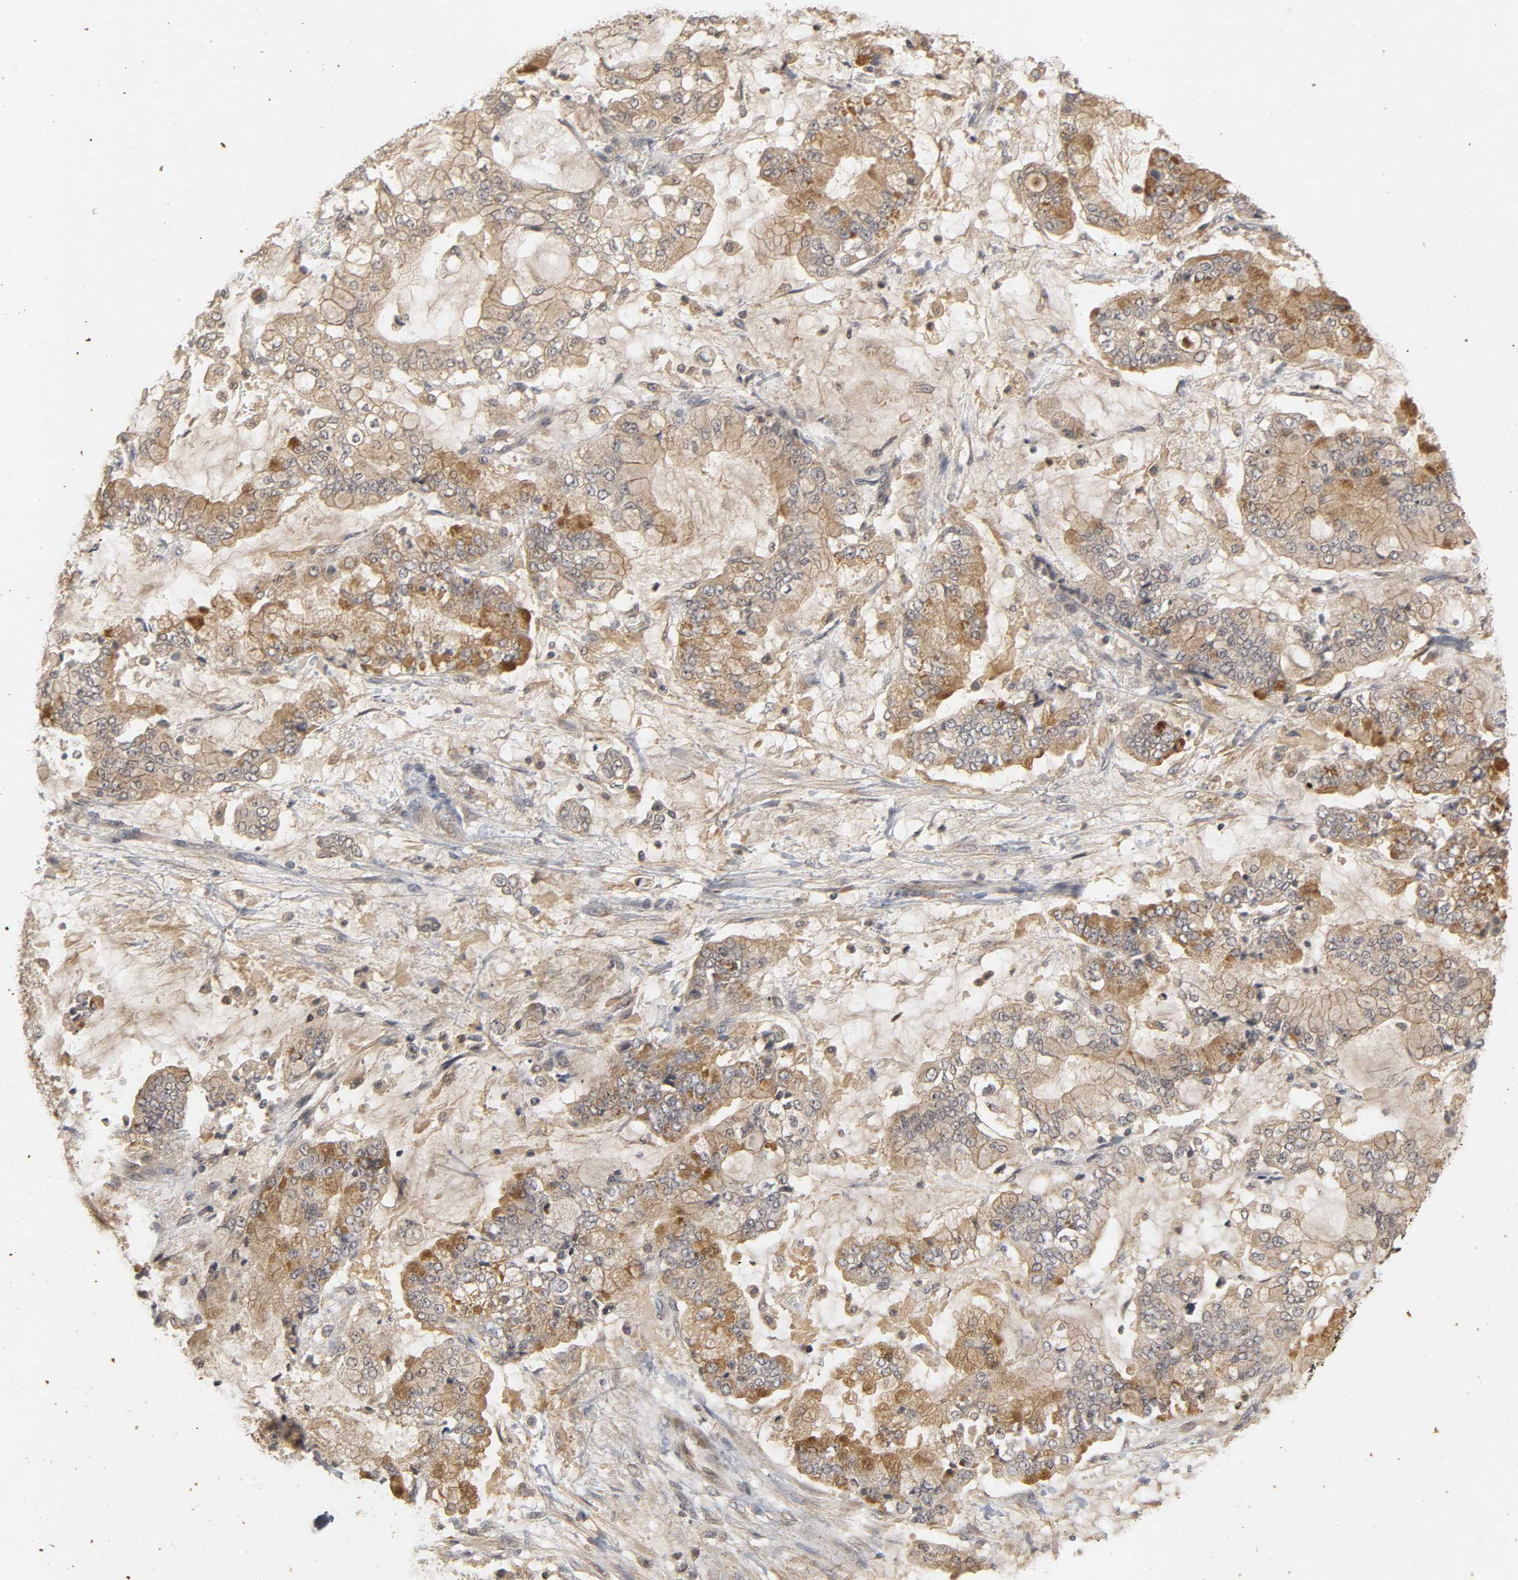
{"staining": {"intensity": "moderate", "quantity": "25%-75%", "location": "cytoplasmic/membranous"}, "tissue": "stomach cancer", "cell_type": "Tumor cells", "image_type": "cancer", "snomed": [{"axis": "morphology", "description": "Normal tissue, NOS"}, {"axis": "morphology", "description": "Adenocarcinoma, NOS"}, {"axis": "topography", "description": "Stomach, upper"}, {"axis": "topography", "description": "Stomach"}], "caption": "Moderate cytoplasmic/membranous staining for a protein is seen in approximately 25%-75% of tumor cells of adenocarcinoma (stomach) using IHC.", "gene": "TRAF6", "patient": {"sex": "male", "age": 76}}